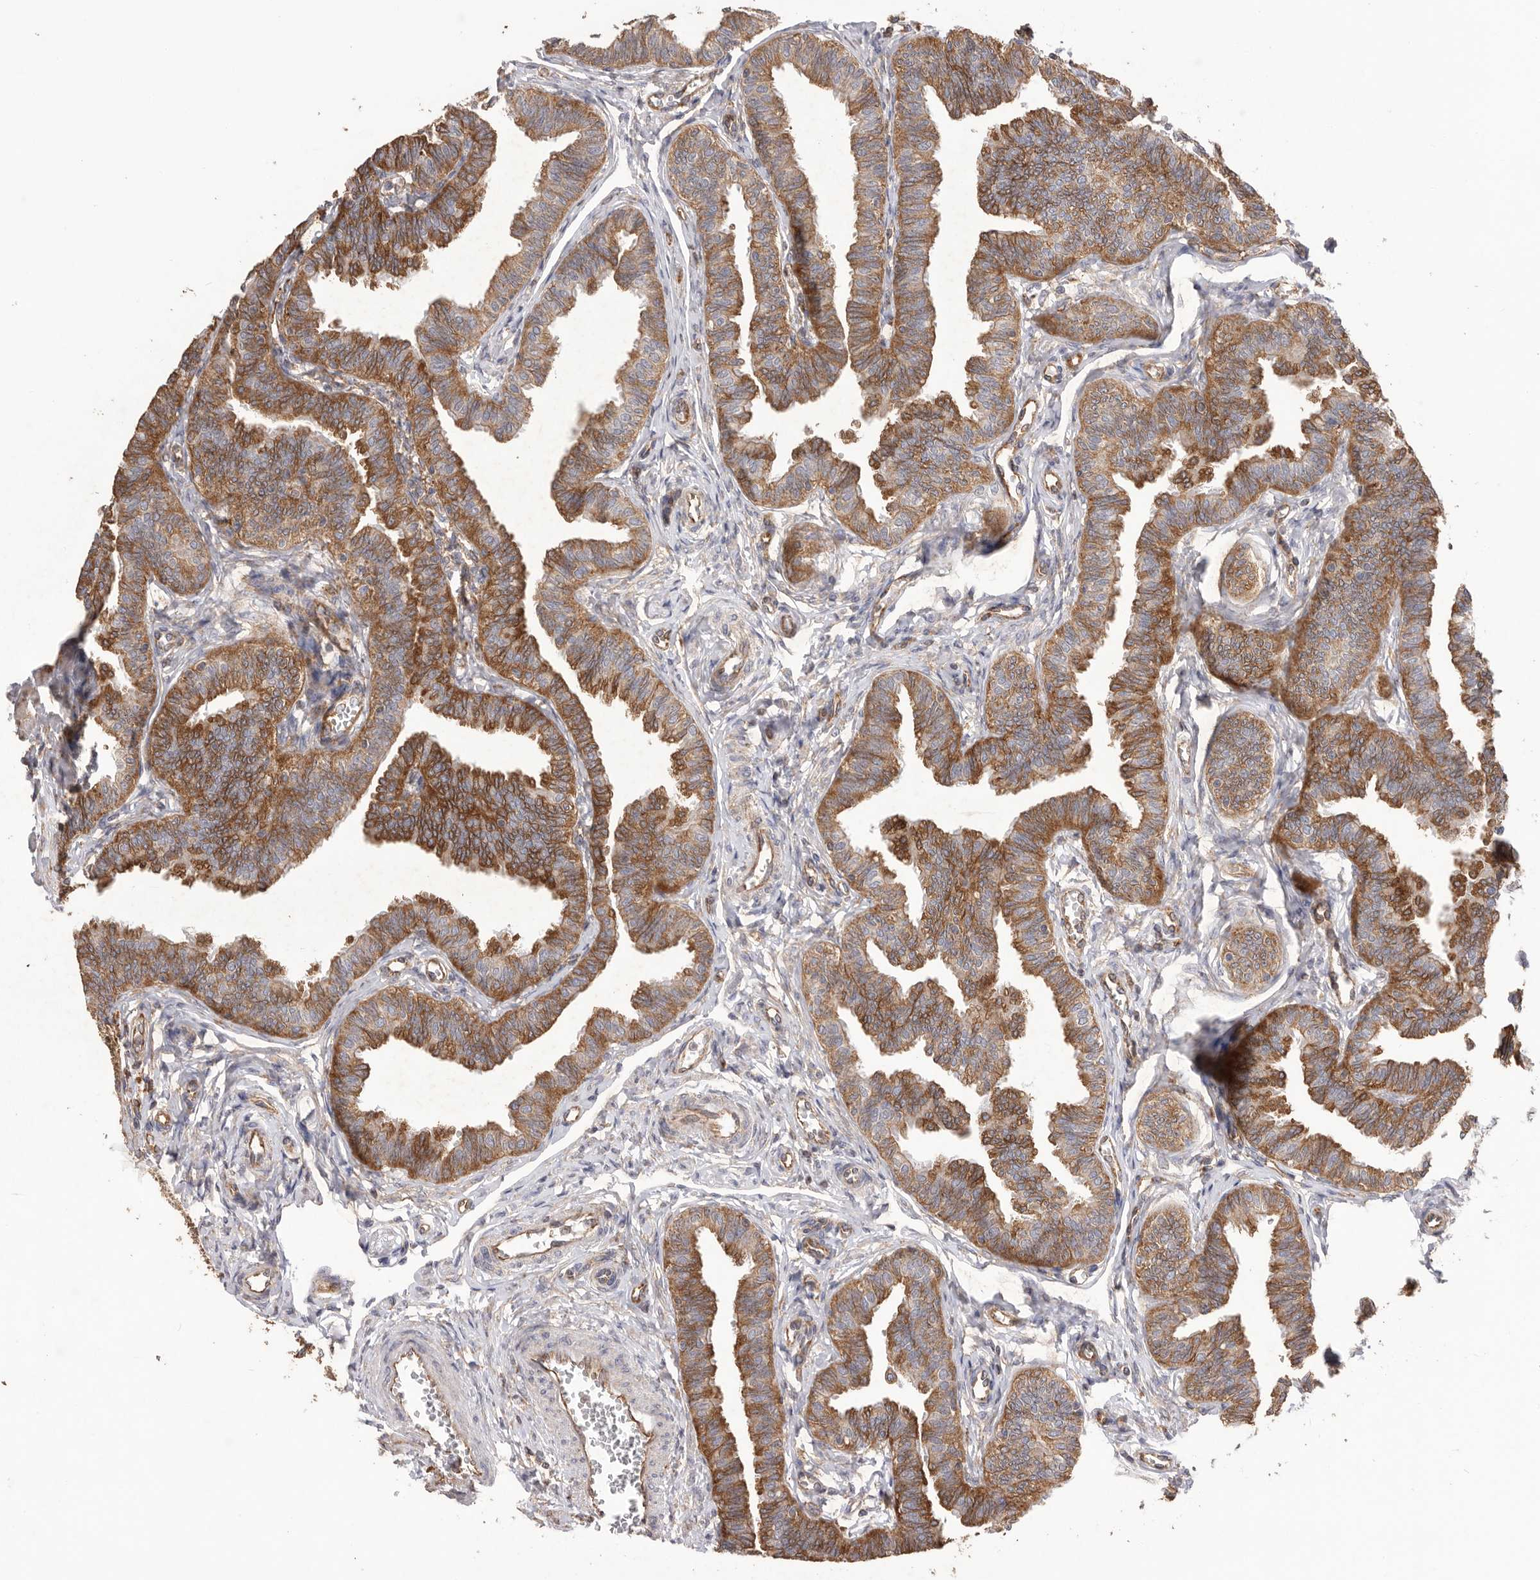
{"staining": {"intensity": "strong", "quantity": ">75%", "location": "cytoplasmic/membranous"}, "tissue": "fallopian tube", "cell_type": "Glandular cells", "image_type": "normal", "snomed": [{"axis": "morphology", "description": "Normal tissue, NOS"}, {"axis": "topography", "description": "Fallopian tube"}, {"axis": "topography", "description": "Ovary"}], "caption": "IHC of benign human fallopian tube shows high levels of strong cytoplasmic/membranous staining in about >75% of glandular cells. The staining is performed using DAB brown chromogen to label protein expression. The nuclei are counter-stained blue using hematoxylin.", "gene": "SERBP1", "patient": {"sex": "female", "age": 23}}